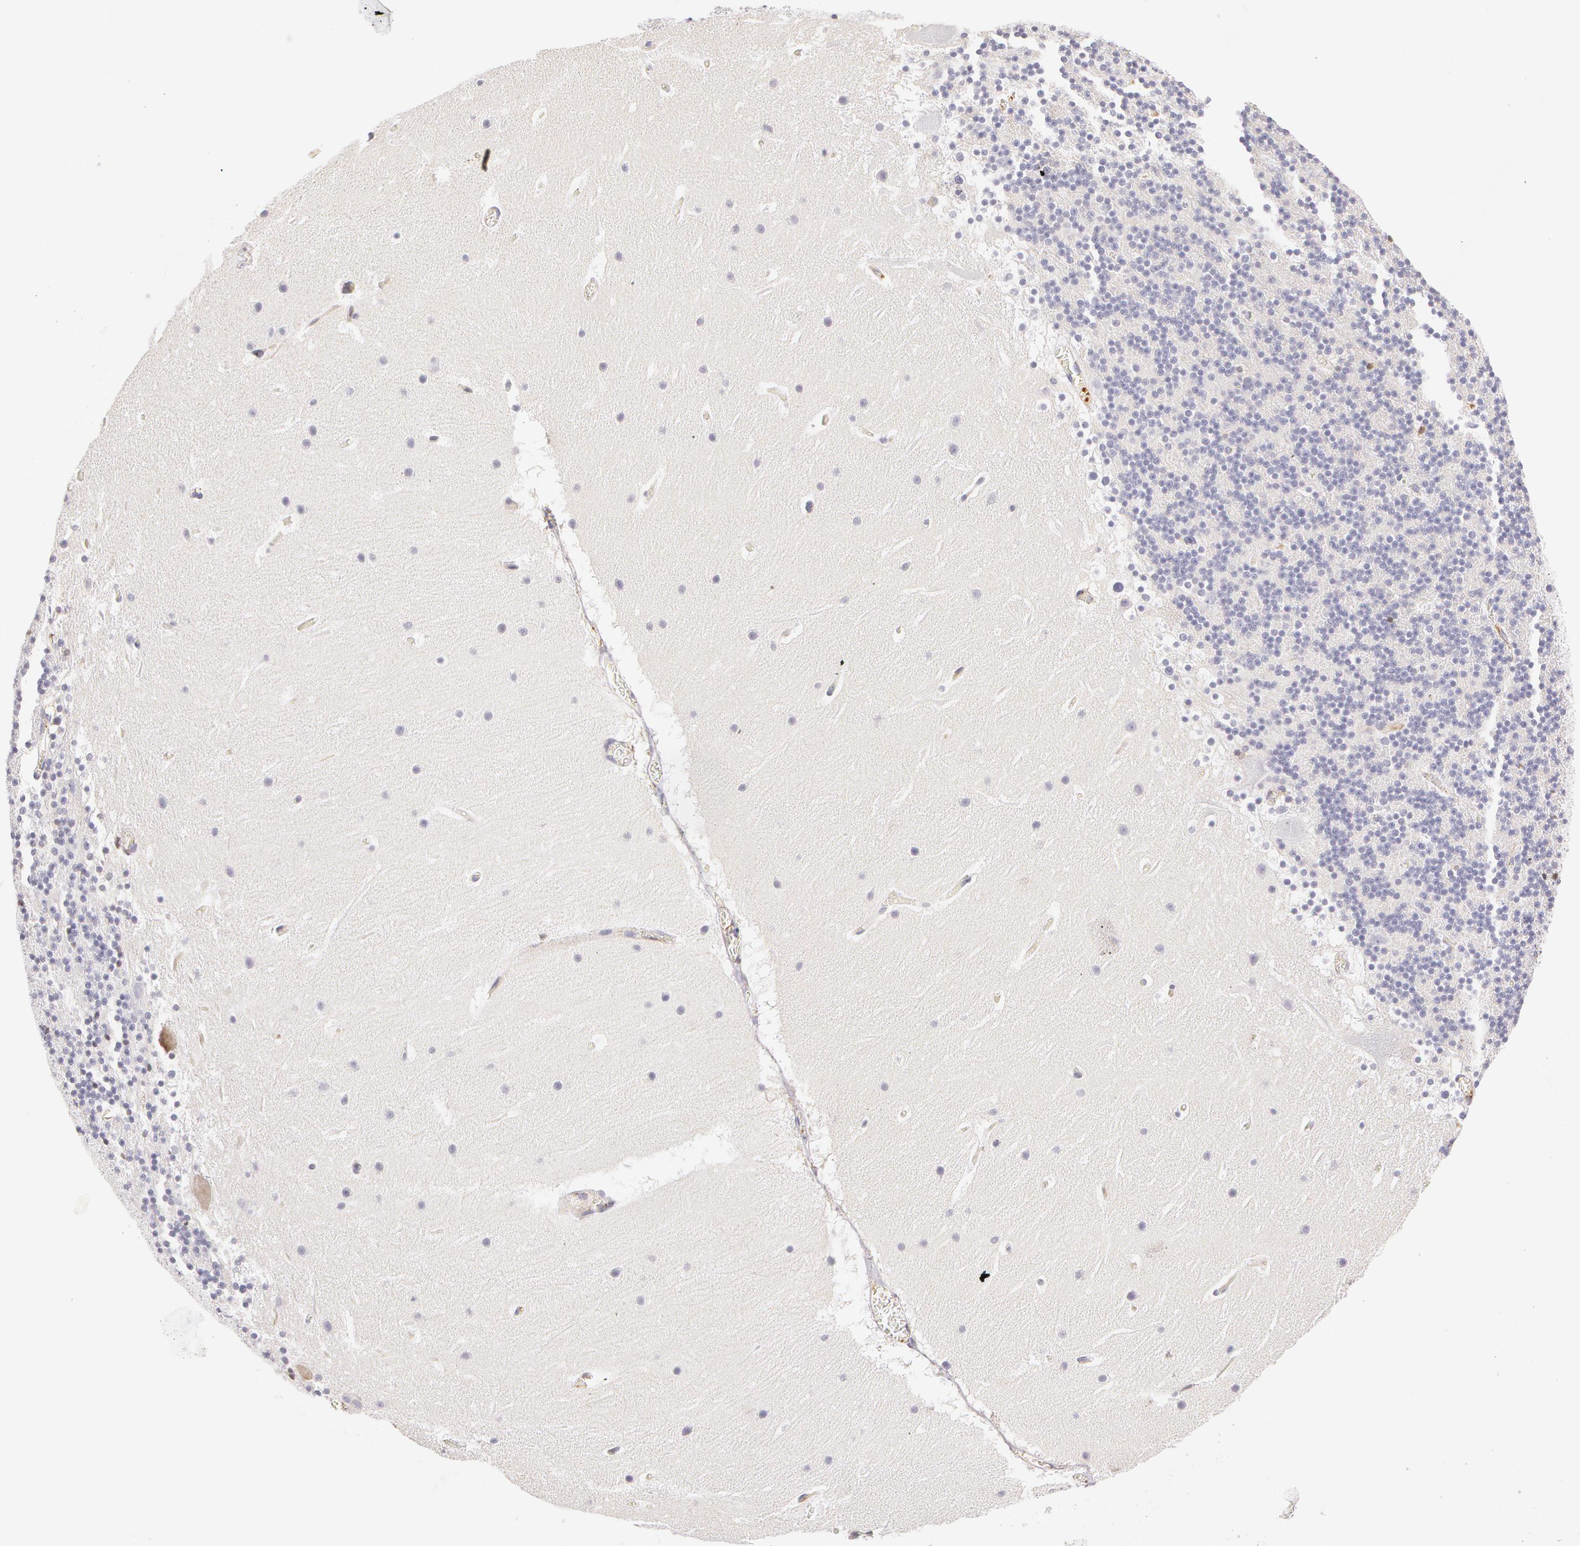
{"staining": {"intensity": "negative", "quantity": "none", "location": "none"}, "tissue": "cerebellum", "cell_type": "Cells in granular layer", "image_type": "normal", "snomed": [{"axis": "morphology", "description": "Normal tissue, NOS"}, {"axis": "topography", "description": "Cerebellum"}], "caption": "This histopathology image is of benign cerebellum stained with immunohistochemistry (IHC) to label a protein in brown with the nuclei are counter-stained blue. There is no staining in cells in granular layer.", "gene": "AHSG", "patient": {"sex": "male", "age": 45}}